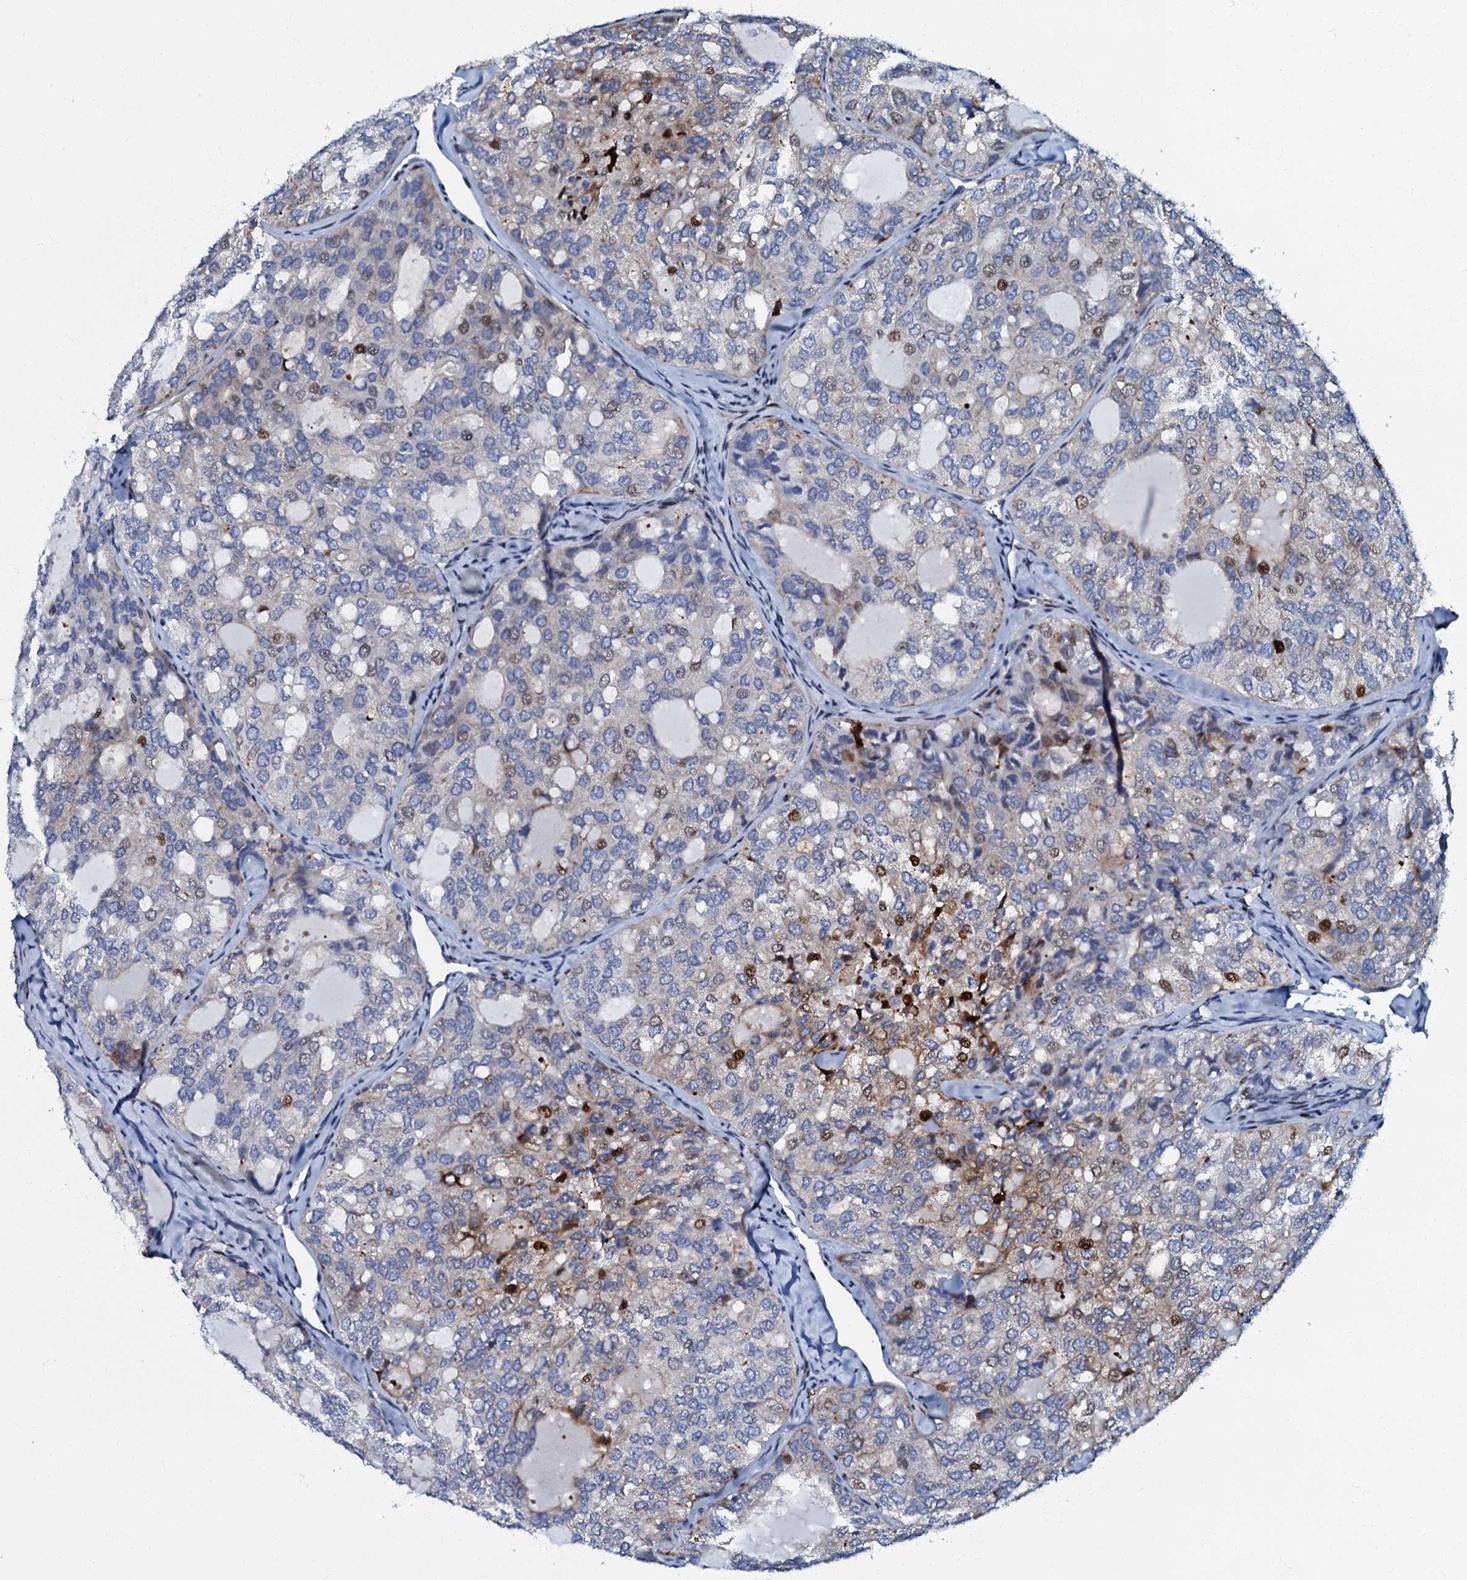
{"staining": {"intensity": "strong", "quantity": "<25%", "location": "nuclear"}, "tissue": "thyroid cancer", "cell_type": "Tumor cells", "image_type": "cancer", "snomed": [{"axis": "morphology", "description": "Follicular adenoma carcinoma, NOS"}, {"axis": "topography", "description": "Thyroid gland"}], "caption": "Strong nuclear expression for a protein is identified in approximately <25% of tumor cells of thyroid follicular adenoma carcinoma using immunohistochemistry (IHC).", "gene": "MFSD5", "patient": {"sex": "male", "age": 75}}